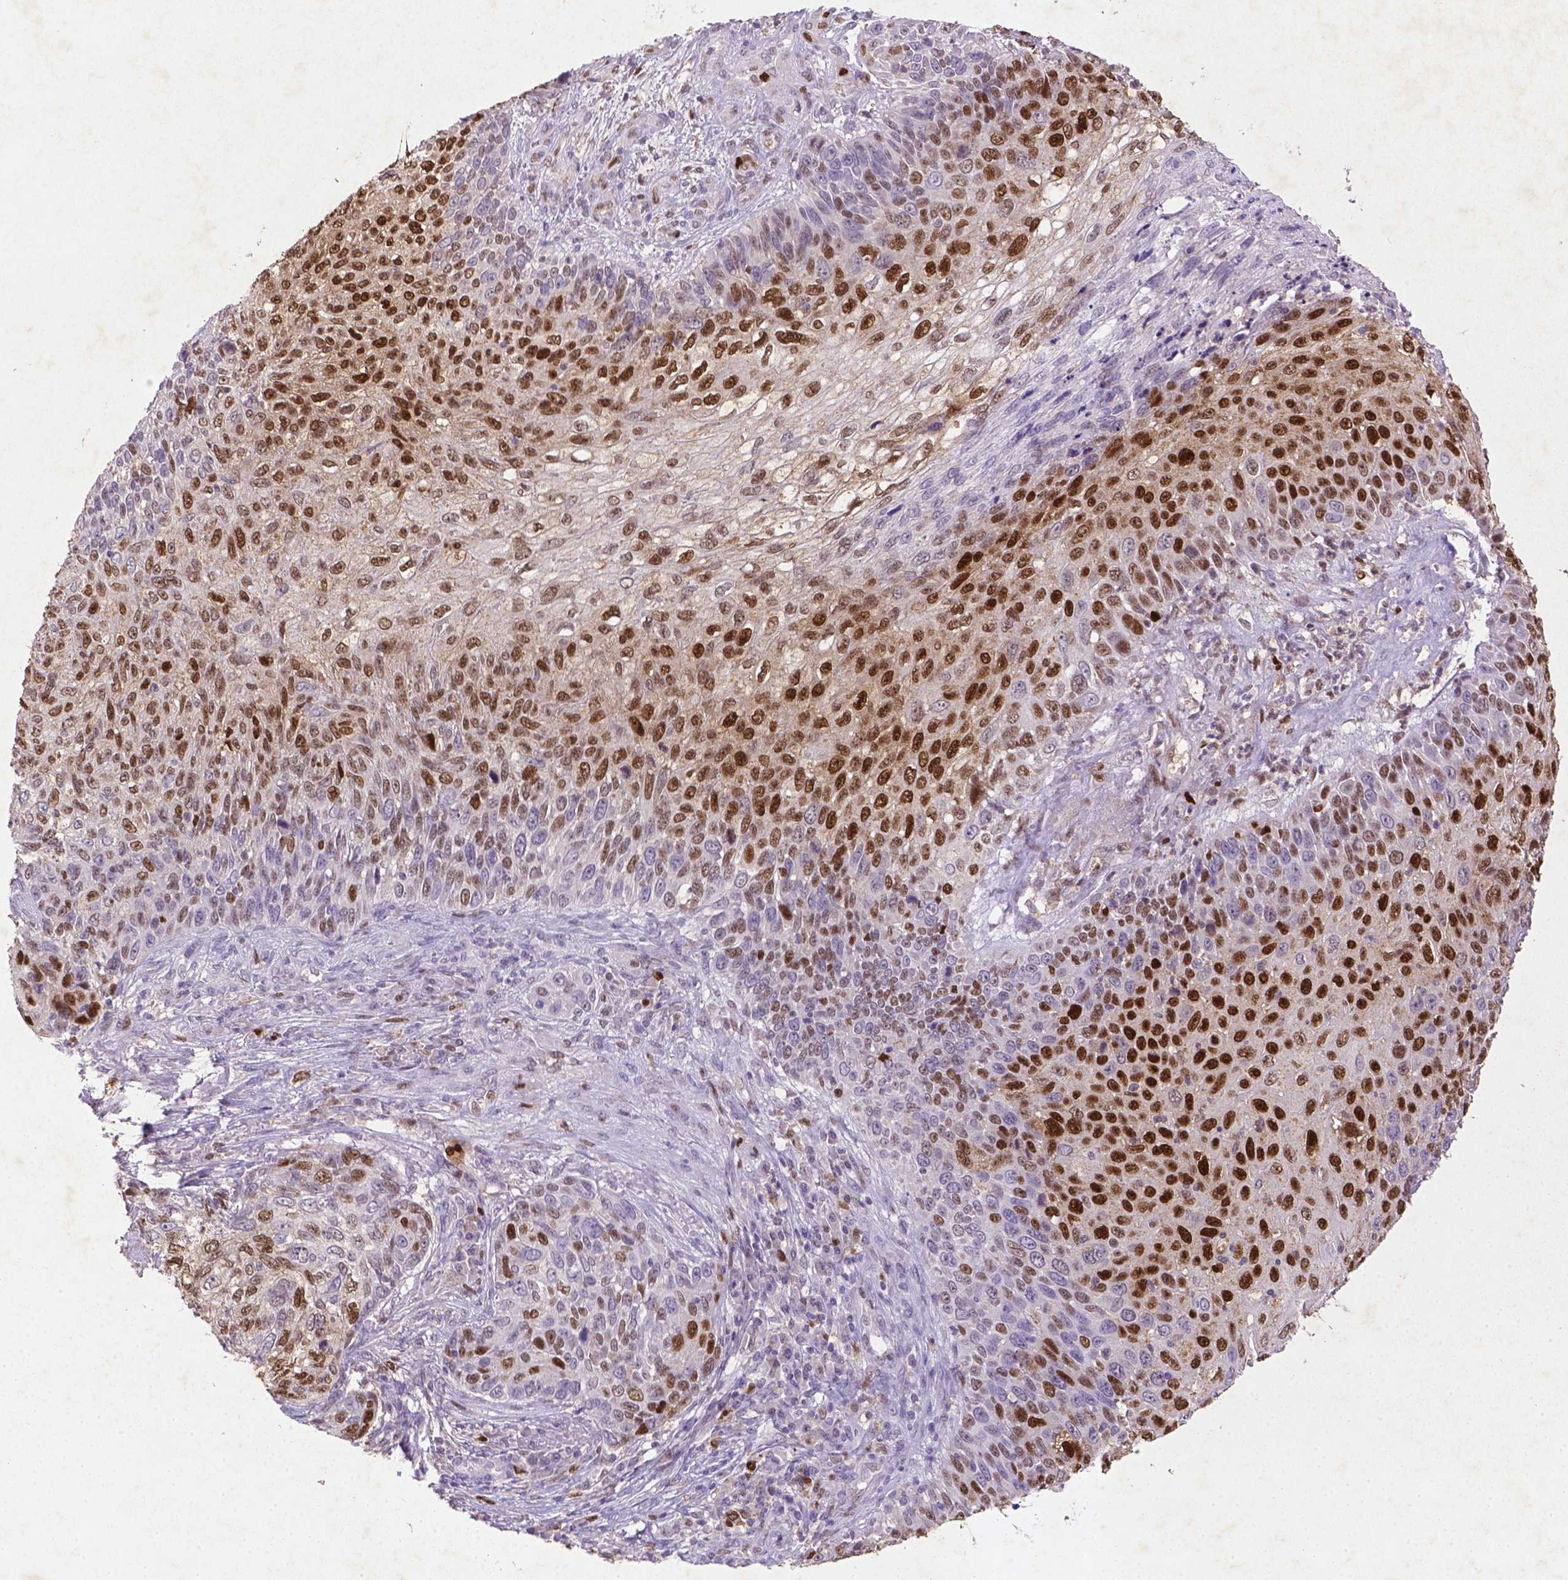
{"staining": {"intensity": "strong", "quantity": ">75%", "location": "cytoplasmic/membranous"}, "tissue": "skin cancer", "cell_type": "Tumor cells", "image_type": "cancer", "snomed": [{"axis": "morphology", "description": "Squamous cell carcinoma, NOS"}, {"axis": "topography", "description": "Skin"}], "caption": "IHC of skin cancer (squamous cell carcinoma) shows high levels of strong cytoplasmic/membranous staining in about >75% of tumor cells.", "gene": "CDKN1A", "patient": {"sex": "male", "age": 92}}